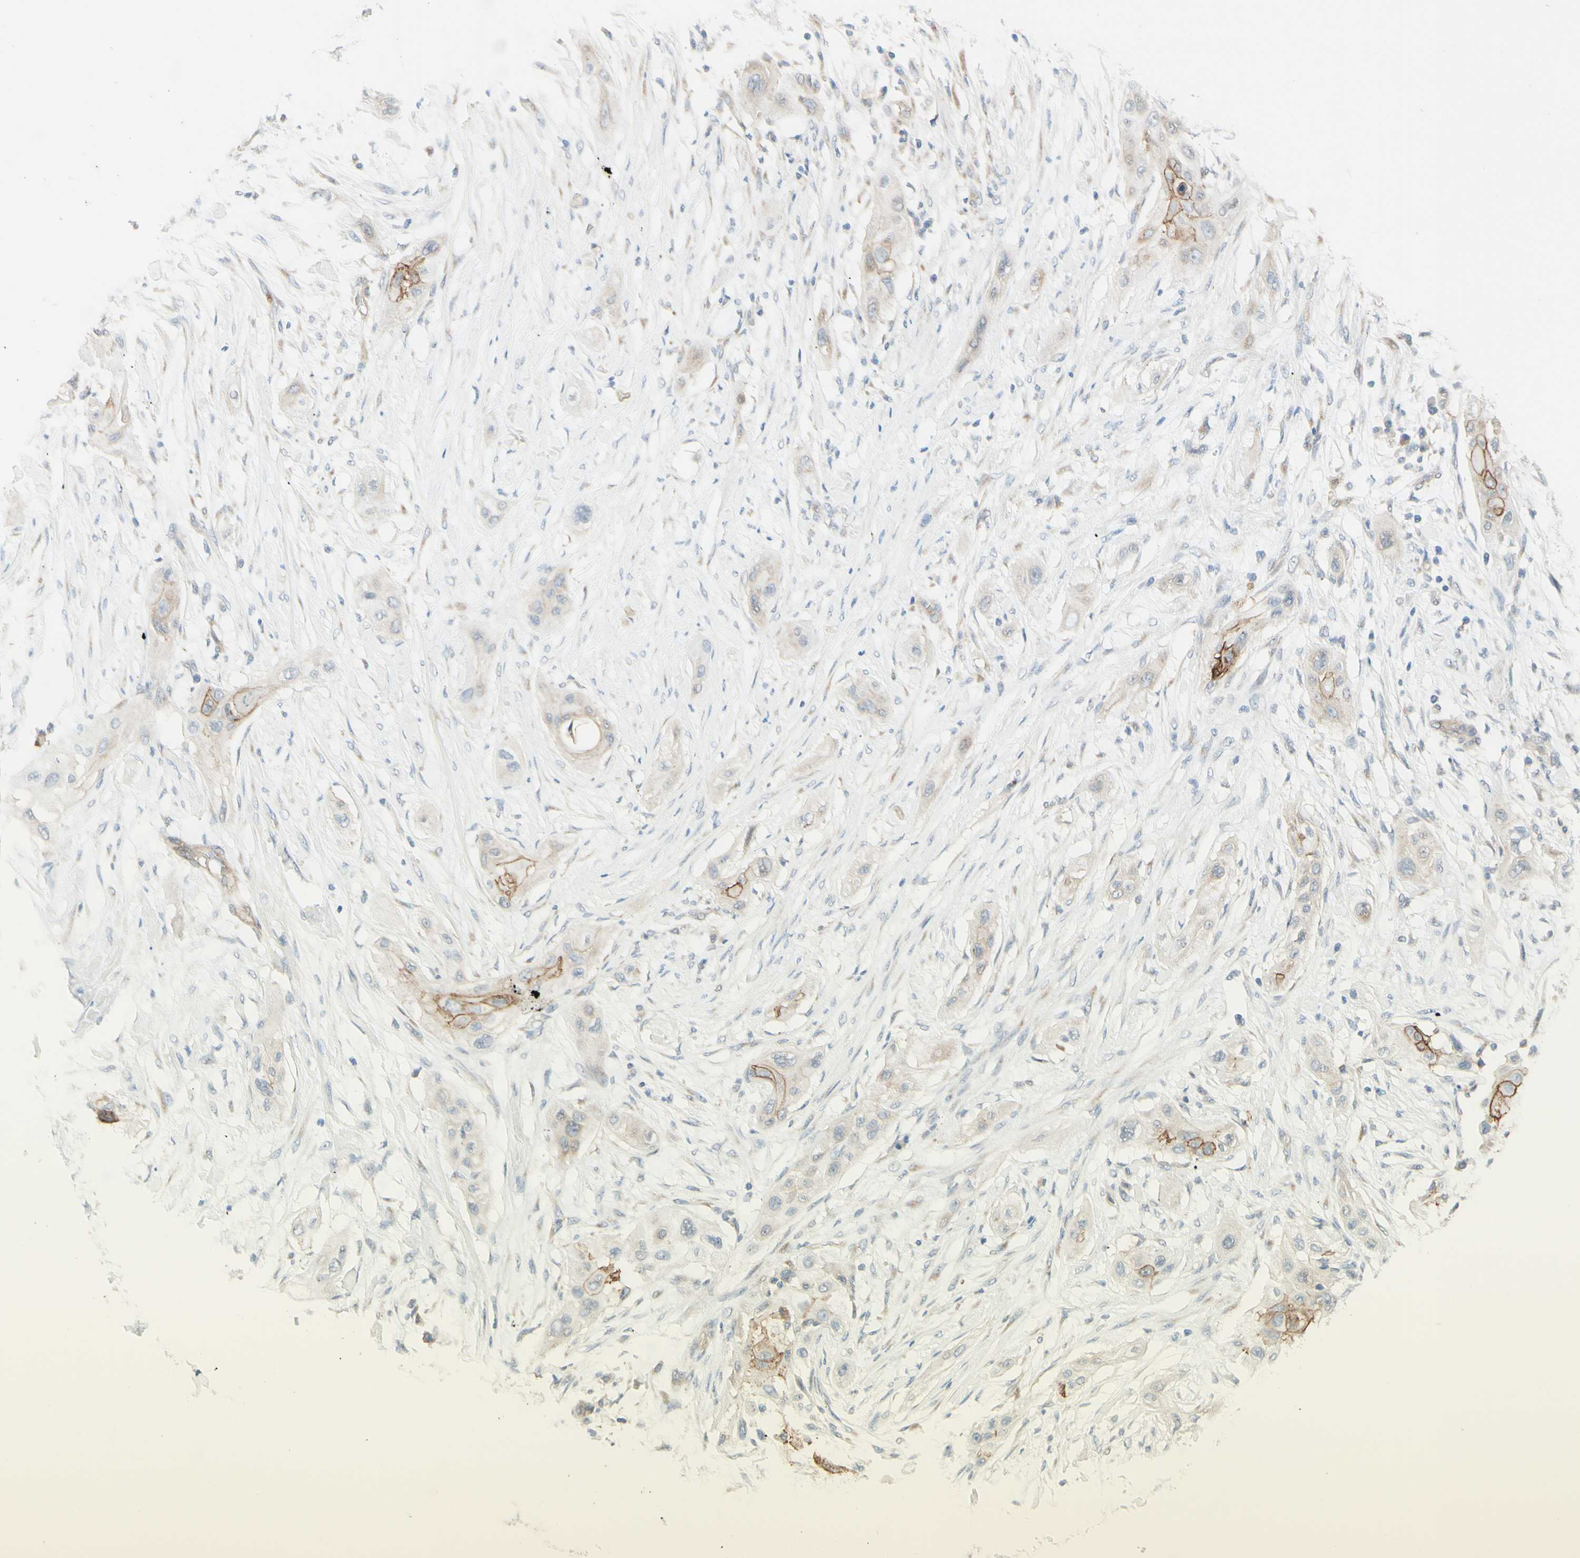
{"staining": {"intensity": "moderate", "quantity": "<25%", "location": "cytoplasmic/membranous"}, "tissue": "lung cancer", "cell_type": "Tumor cells", "image_type": "cancer", "snomed": [{"axis": "morphology", "description": "Squamous cell carcinoma, NOS"}, {"axis": "topography", "description": "Lung"}], "caption": "A histopathology image showing moderate cytoplasmic/membranous expression in approximately <25% of tumor cells in lung squamous cell carcinoma, as visualized by brown immunohistochemical staining.", "gene": "RNF149", "patient": {"sex": "female", "age": 47}}